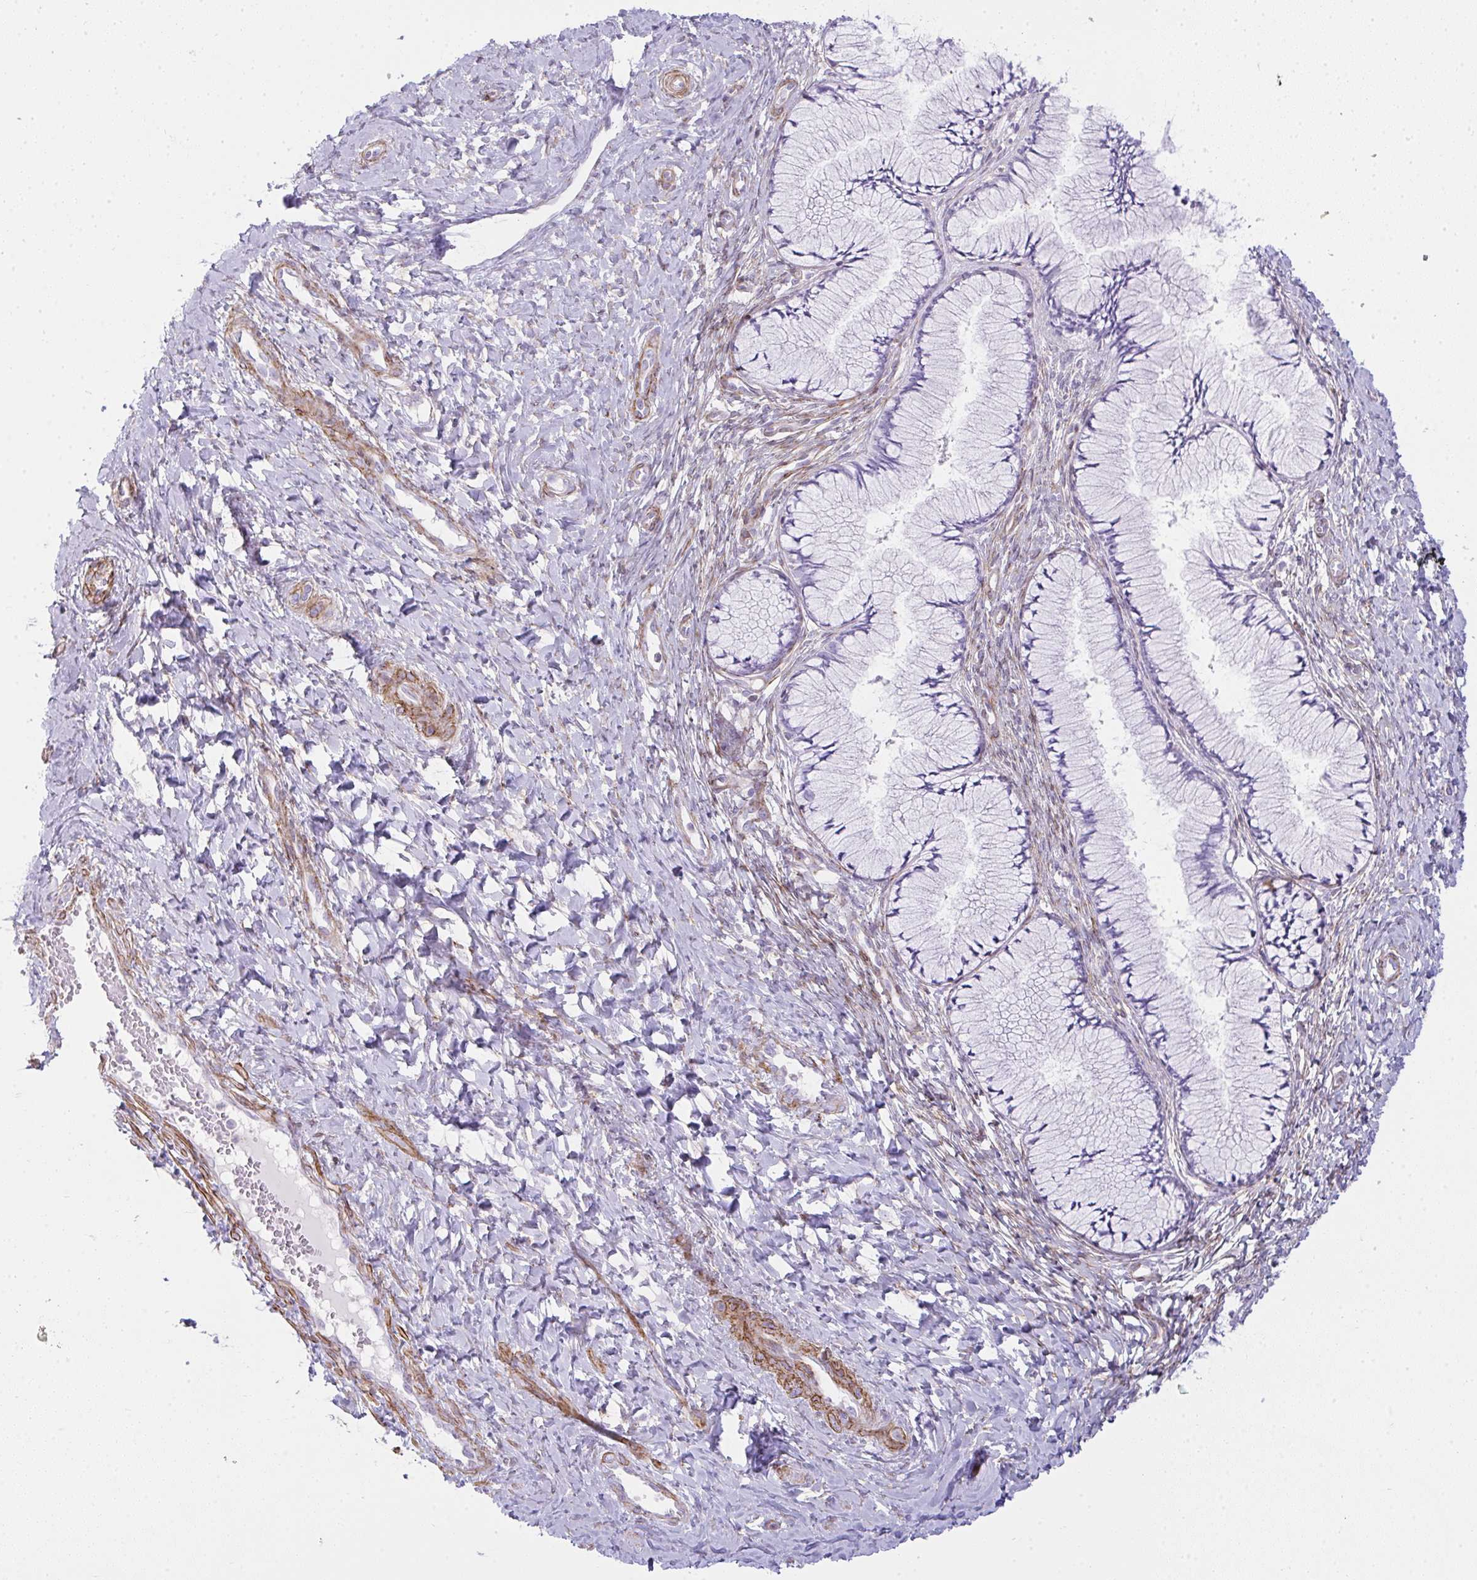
{"staining": {"intensity": "negative", "quantity": "none", "location": "none"}, "tissue": "cervix", "cell_type": "Glandular cells", "image_type": "normal", "snomed": [{"axis": "morphology", "description": "Normal tissue, NOS"}, {"axis": "topography", "description": "Cervix"}], "caption": "DAB immunohistochemical staining of normal cervix demonstrates no significant staining in glandular cells. (DAB immunohistochemistry (IHC) with hematoxylin counter stain).", "gene": "CDRT15", "patient": {"sex": "female", "age": 37}}